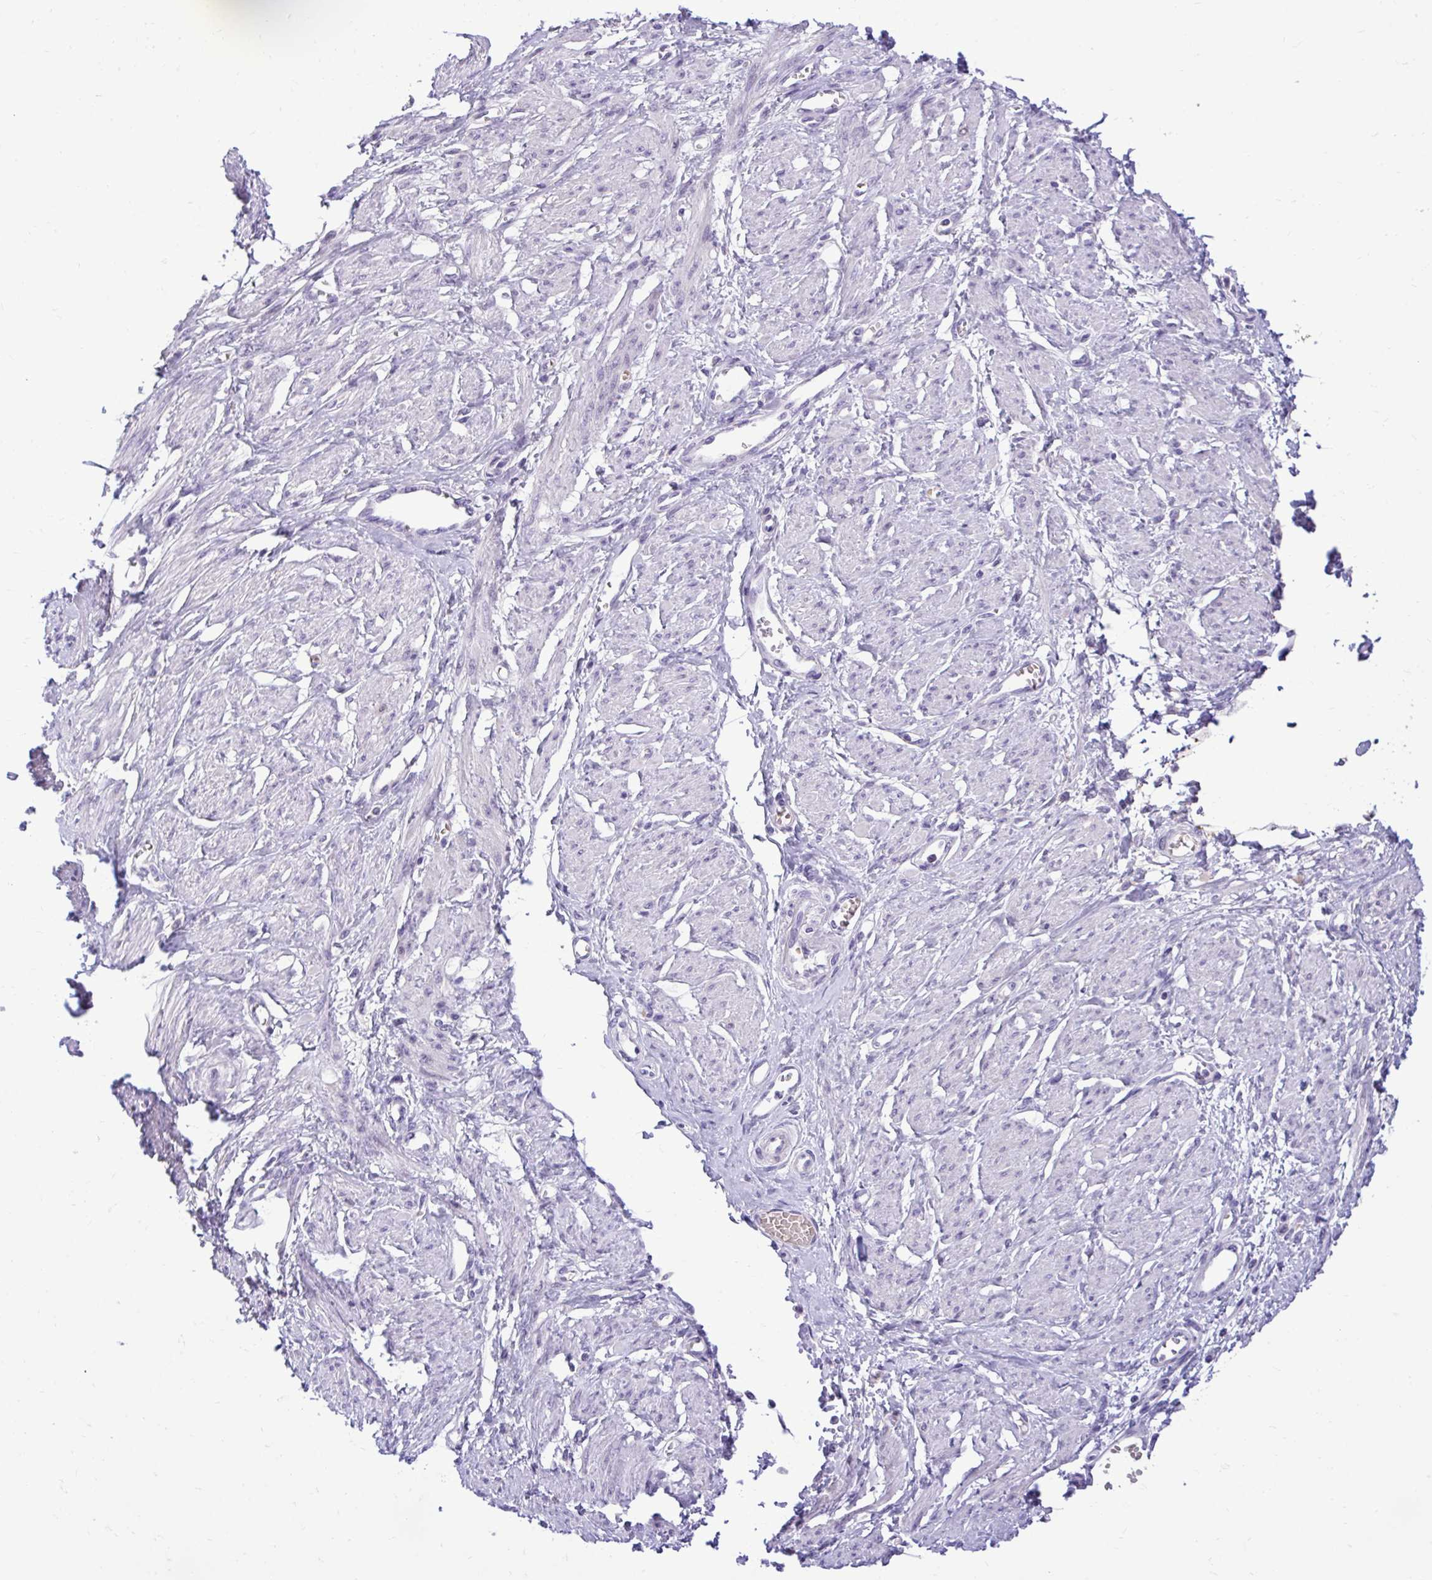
{"staining": {"intensity": "negative", "quantity": "none", "location": "none"}, "tissue": "smooth muscle", "cell_type": "Smooth muscle cells", "image_type": "normal", "snomed": [{"axis": "morphology", "description": "Normal tissue, NOS"}, {"axis": "topography", "description": "Smooth muscle"}, {"axis": "topography", "description": "Uterus"}], "caption": "This histopathology image is of unremarkable smooth muscle stained with immunohistochemistry to label a protein in brown with the nuclei are counter-stained blue. There is no staining in smooth muscle cells. Brightfield microscopy of immunohistochemistry (IHC) stained with DAB (3,3'-diaminobenzidine) (brown) and hematoxylin (blue), captured at high magnification.", "gene": "CDC20", "patient": {"sex": "female", "age": 39}}